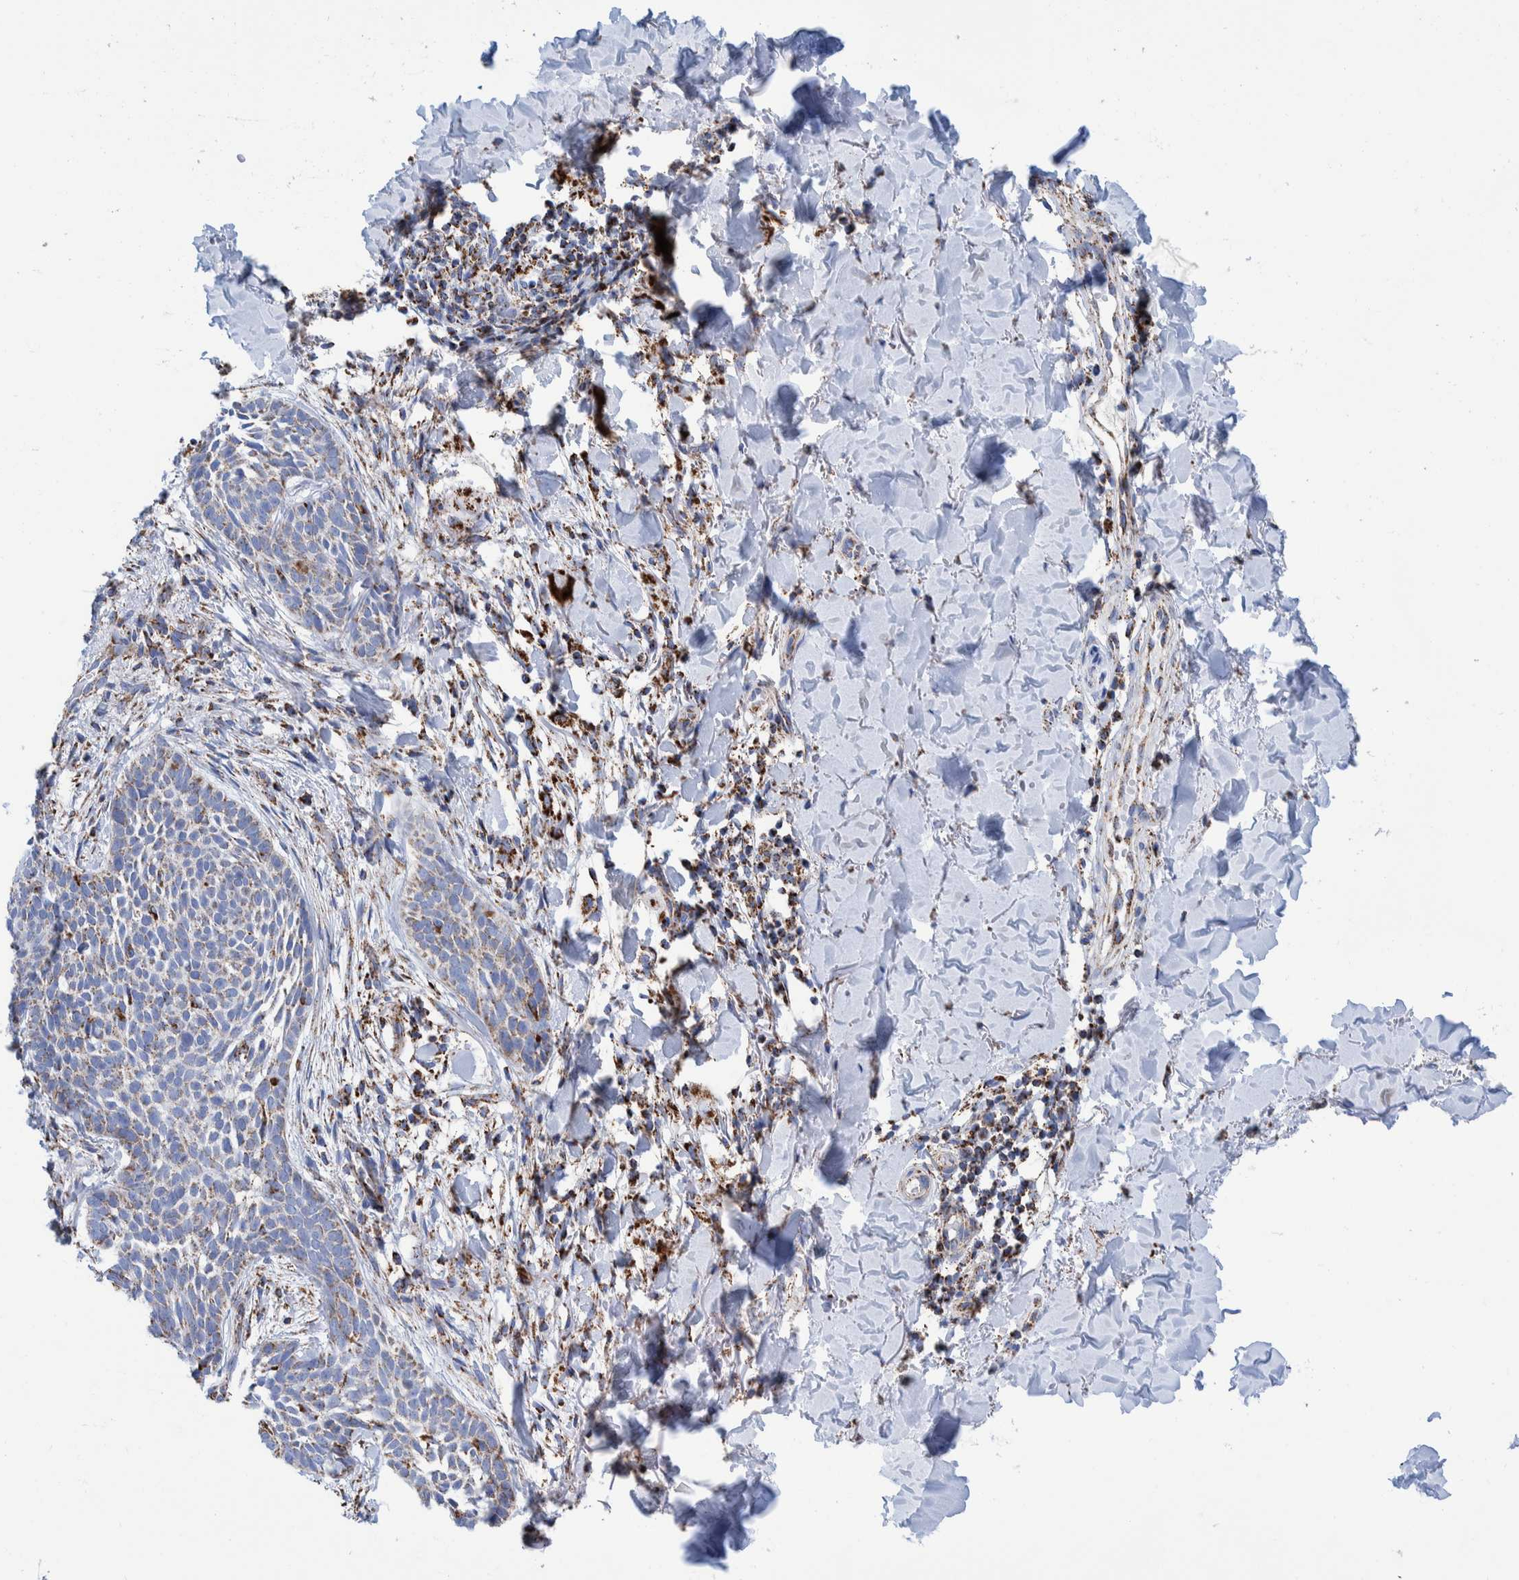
{"staining": {"intensity": "weak", "quantity": "25%-75%", "location": "cytoplasmic/membranous"}, "tissue": "skin cancer", "cell_type": "Tumor cells", "image_type": "cancer", "snomed": [{"axis": "morphology", "description": "Normal tissue, NOS"}, {"axis": "morphology", "description": "Basal cell carcinoma"}, {"axis": "topography", "description": "Skin"}], "caption": "The image shows a brown stain indicating the presence of a protein in the cytoplasmic/membranous of tumor cells in skin cancer.", "gene": "DECR1", "patient": {"sex": "male", "age": 67}}